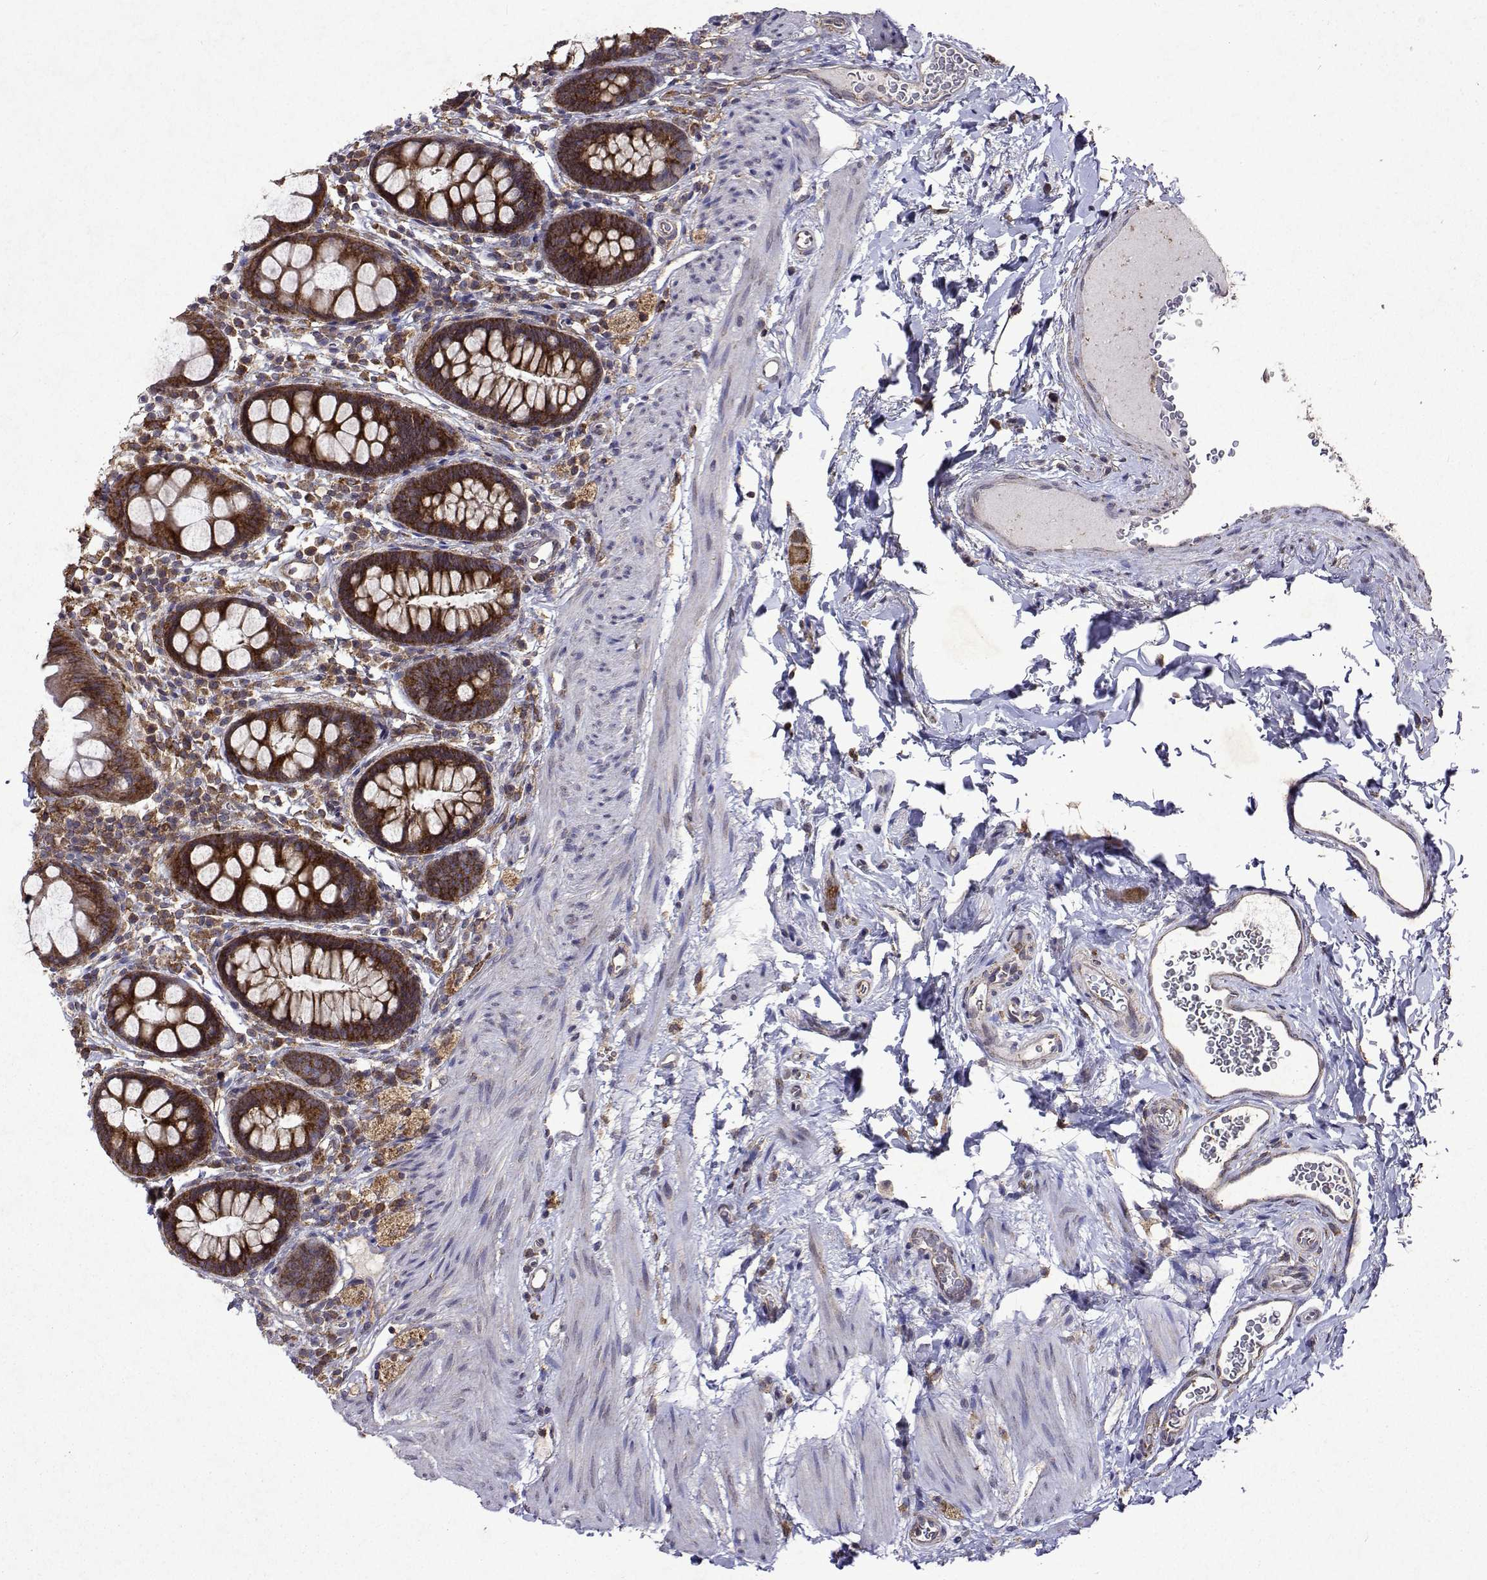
{"staining": {"intensity": "strong", "quantity": ">75%", "location": "cytoplasmic/membranous"}, "tissue": "rectum", "cell_type": "Glandular cells", "image_type": "normal", "snomed": [{"axis": "morphology", "description": "Normal tissue, NOS"}, {"axis": "topography", "description": "Rectum"}, {"axis": "topography", "description": "Peripheral nerve tissue"}], "caption": "Brown immunohistochemical staining in unremarkable rectum shows strong cytoplasmic/membranous positivity in about >75% of glandular cells.", "gene": "TARBP2", "patient": {"sex": "female", "age": 69}}